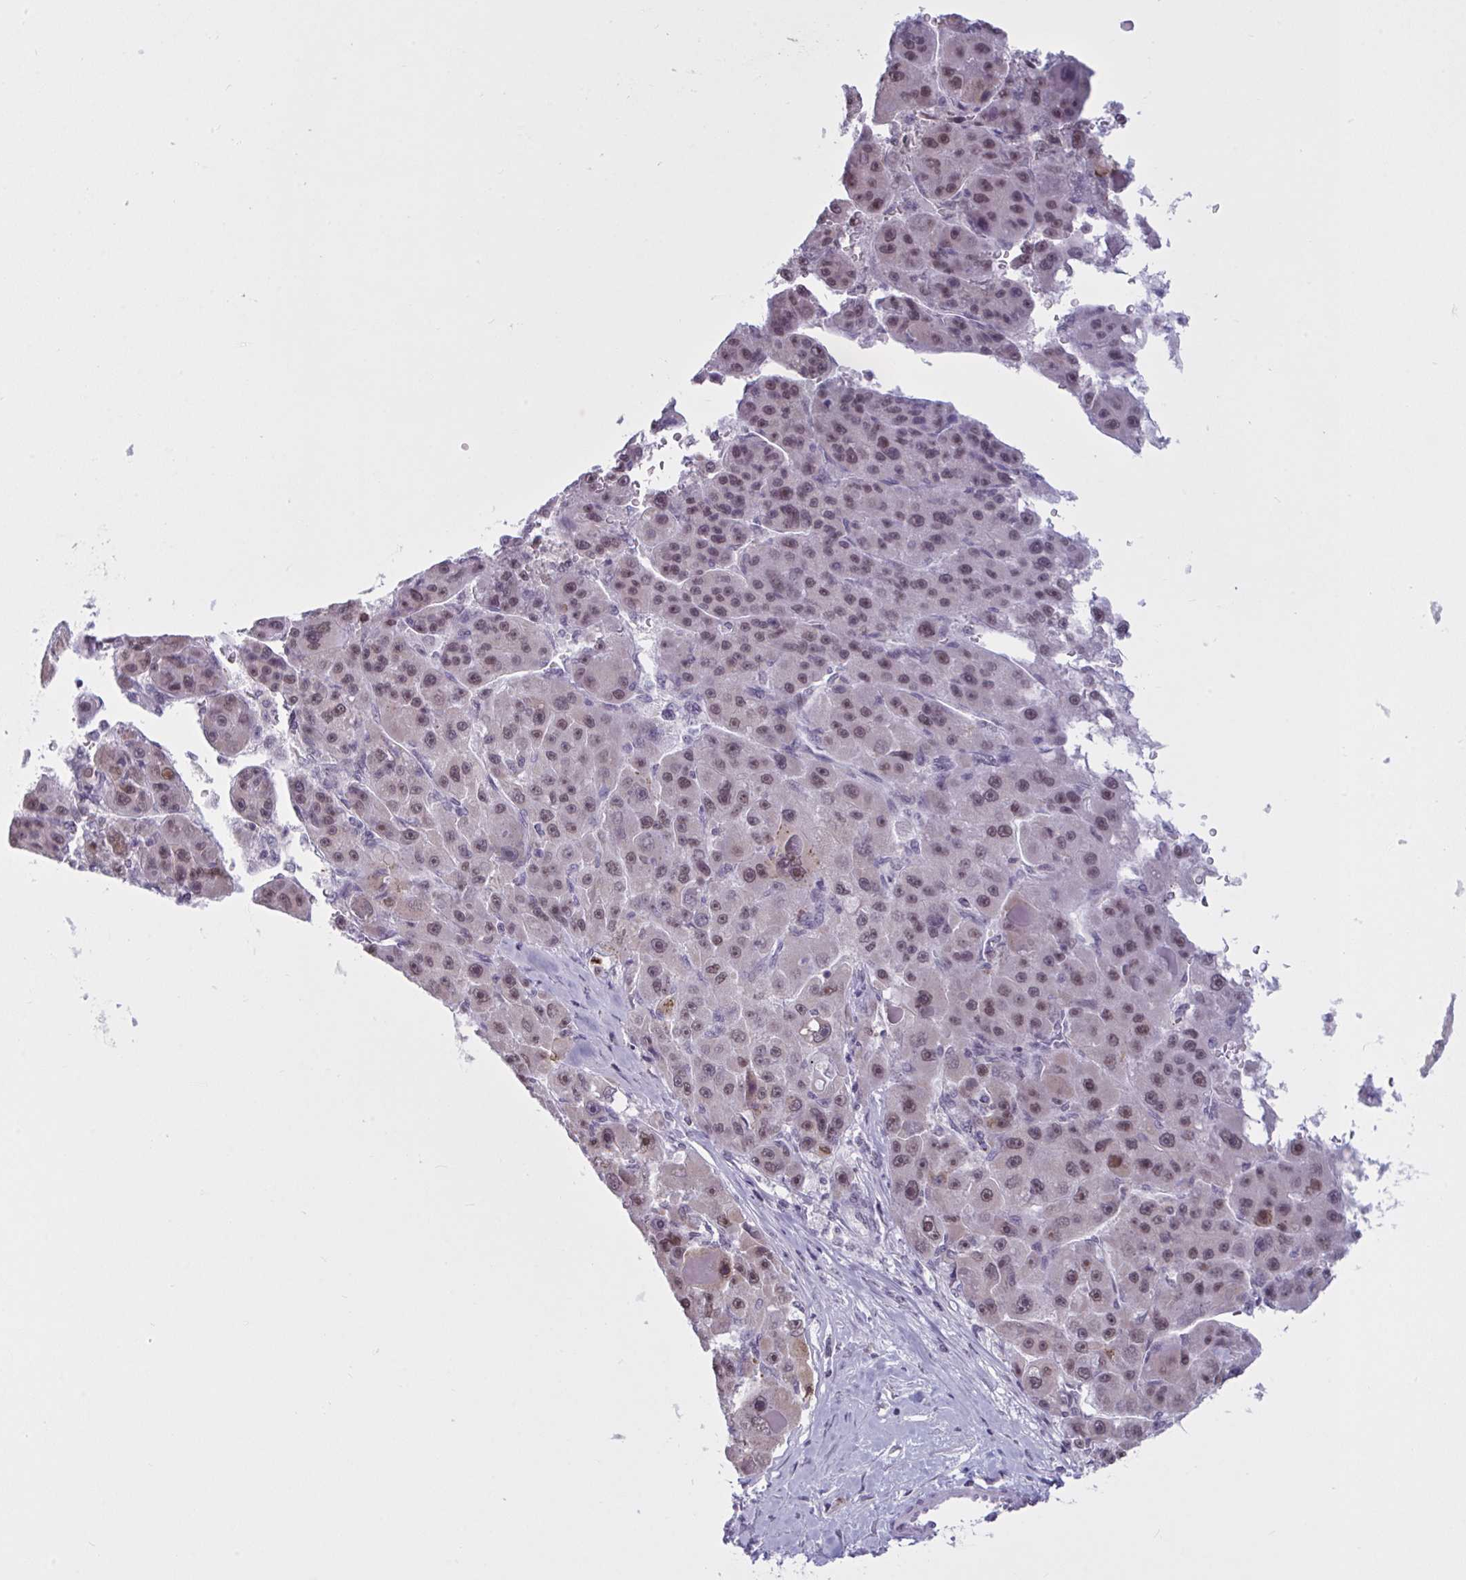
{"staining": {"intensity": "weak", "quantity": ">75%", "location": "nuclear"}, "tissue": "liver cancer", "cell_type": "Tumor cells", "image_type": "cancer", "snomed": [{"axis": "morphology", "description": "Carcinoma, Hepatocellular, NOS"}, {"axis": "topography", "description": "Liver"}], "caption": "IHC photomicrograph of neoplastic tissue: human liver hepatocellular carcinoma stained using immunohistochemistry reveals low levels of weak protein expression localized specifically in the nuclear of tumor cells, appearing as a nuclear brown color.", "gene": "TGM6", "patient": {"sex": "male", "age": 76}}